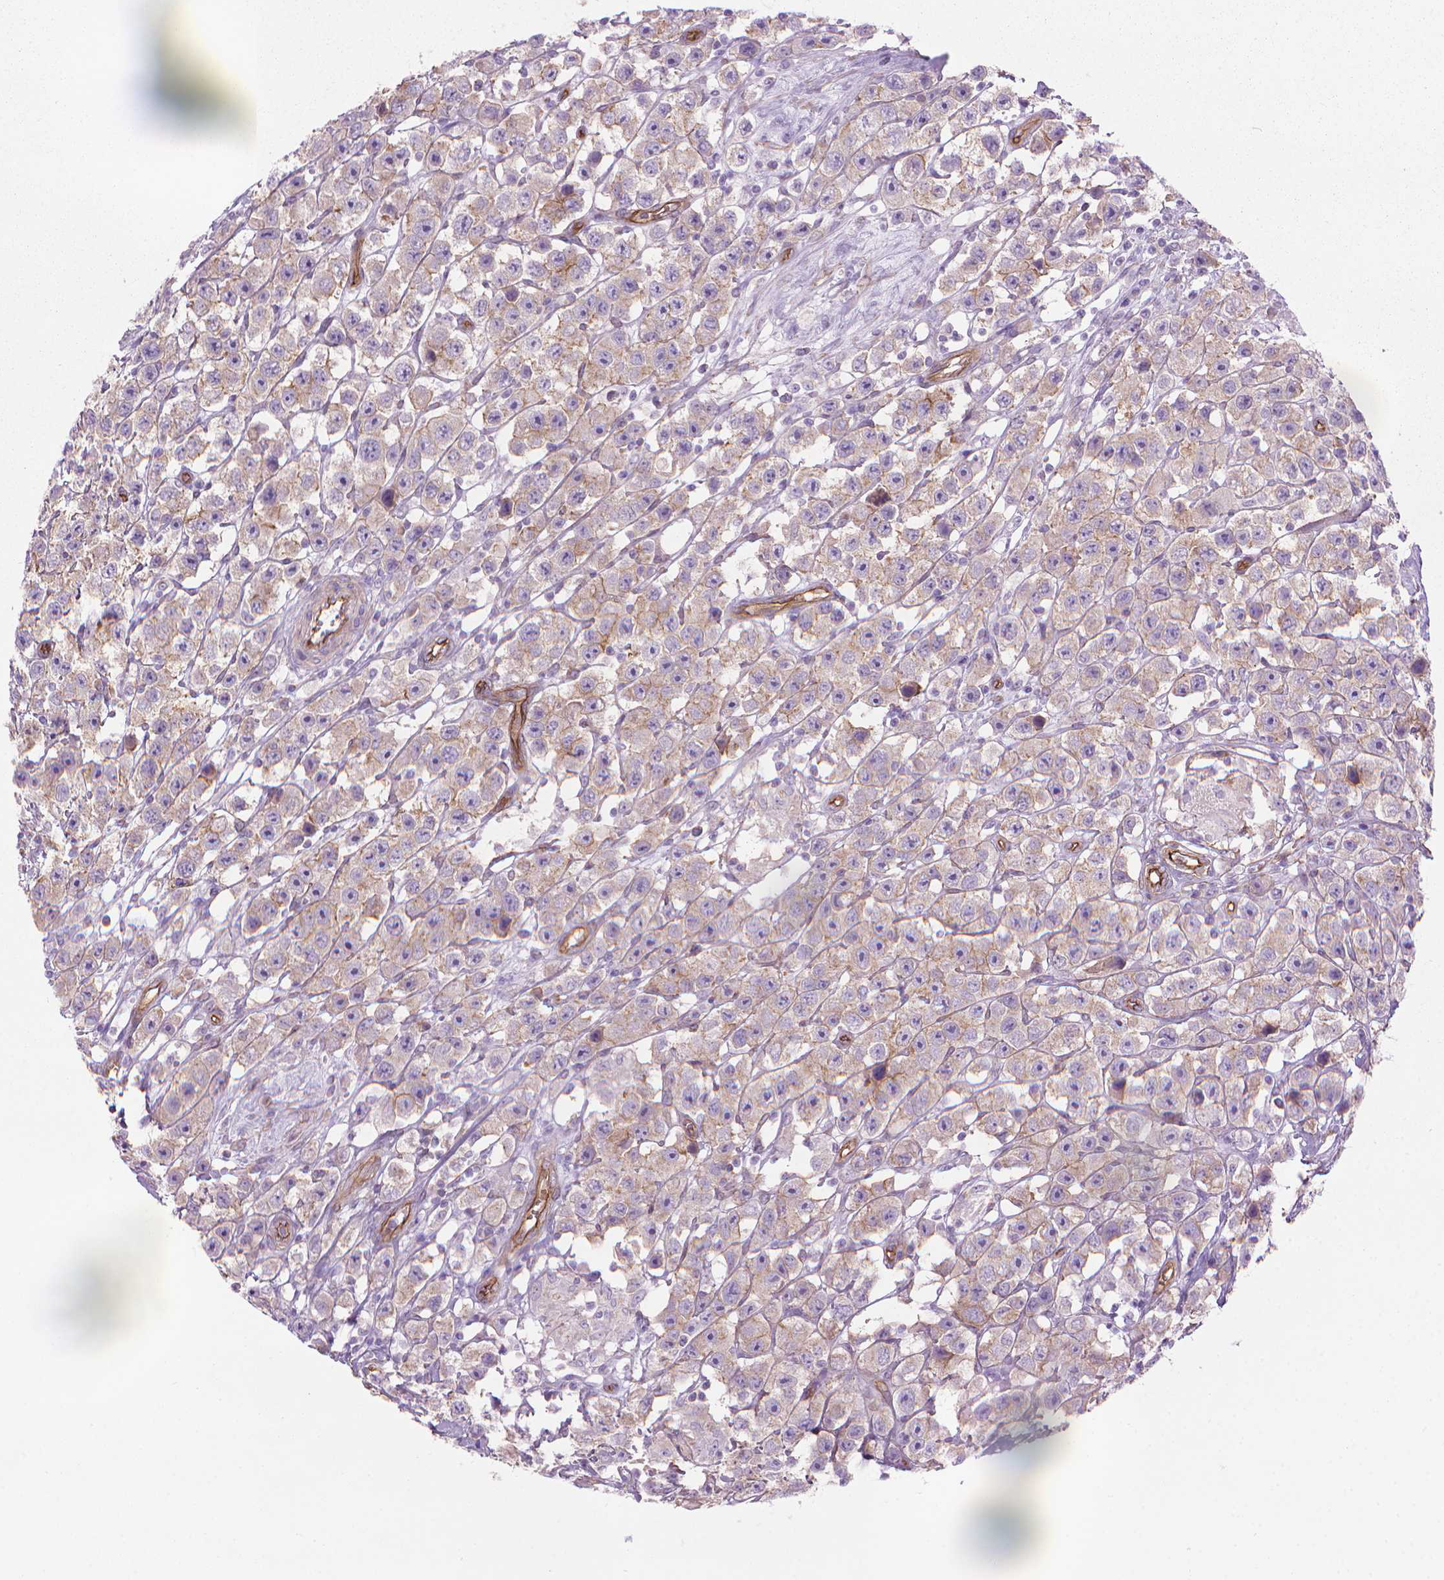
{"staining": {"intensity": "weak", "quantity": ">75%", "location": "cytoplasmic/membranous"}, "tissue": "testis cancer", "cell_type": "Tumor cells", "image_type": "cancer", "snomed": [{"axis": "morphology", "description": "Seminoma, NOS"}, {"axis": "topography", "description": "Testis"}], "caption": "Protein analysis of testis cancer tissue exhibits weak cytoplasmic/membranous staining in about >75% of tumor cells.", "gene": "TENT5A", "patient": {"sex": "male", "age": 45}}